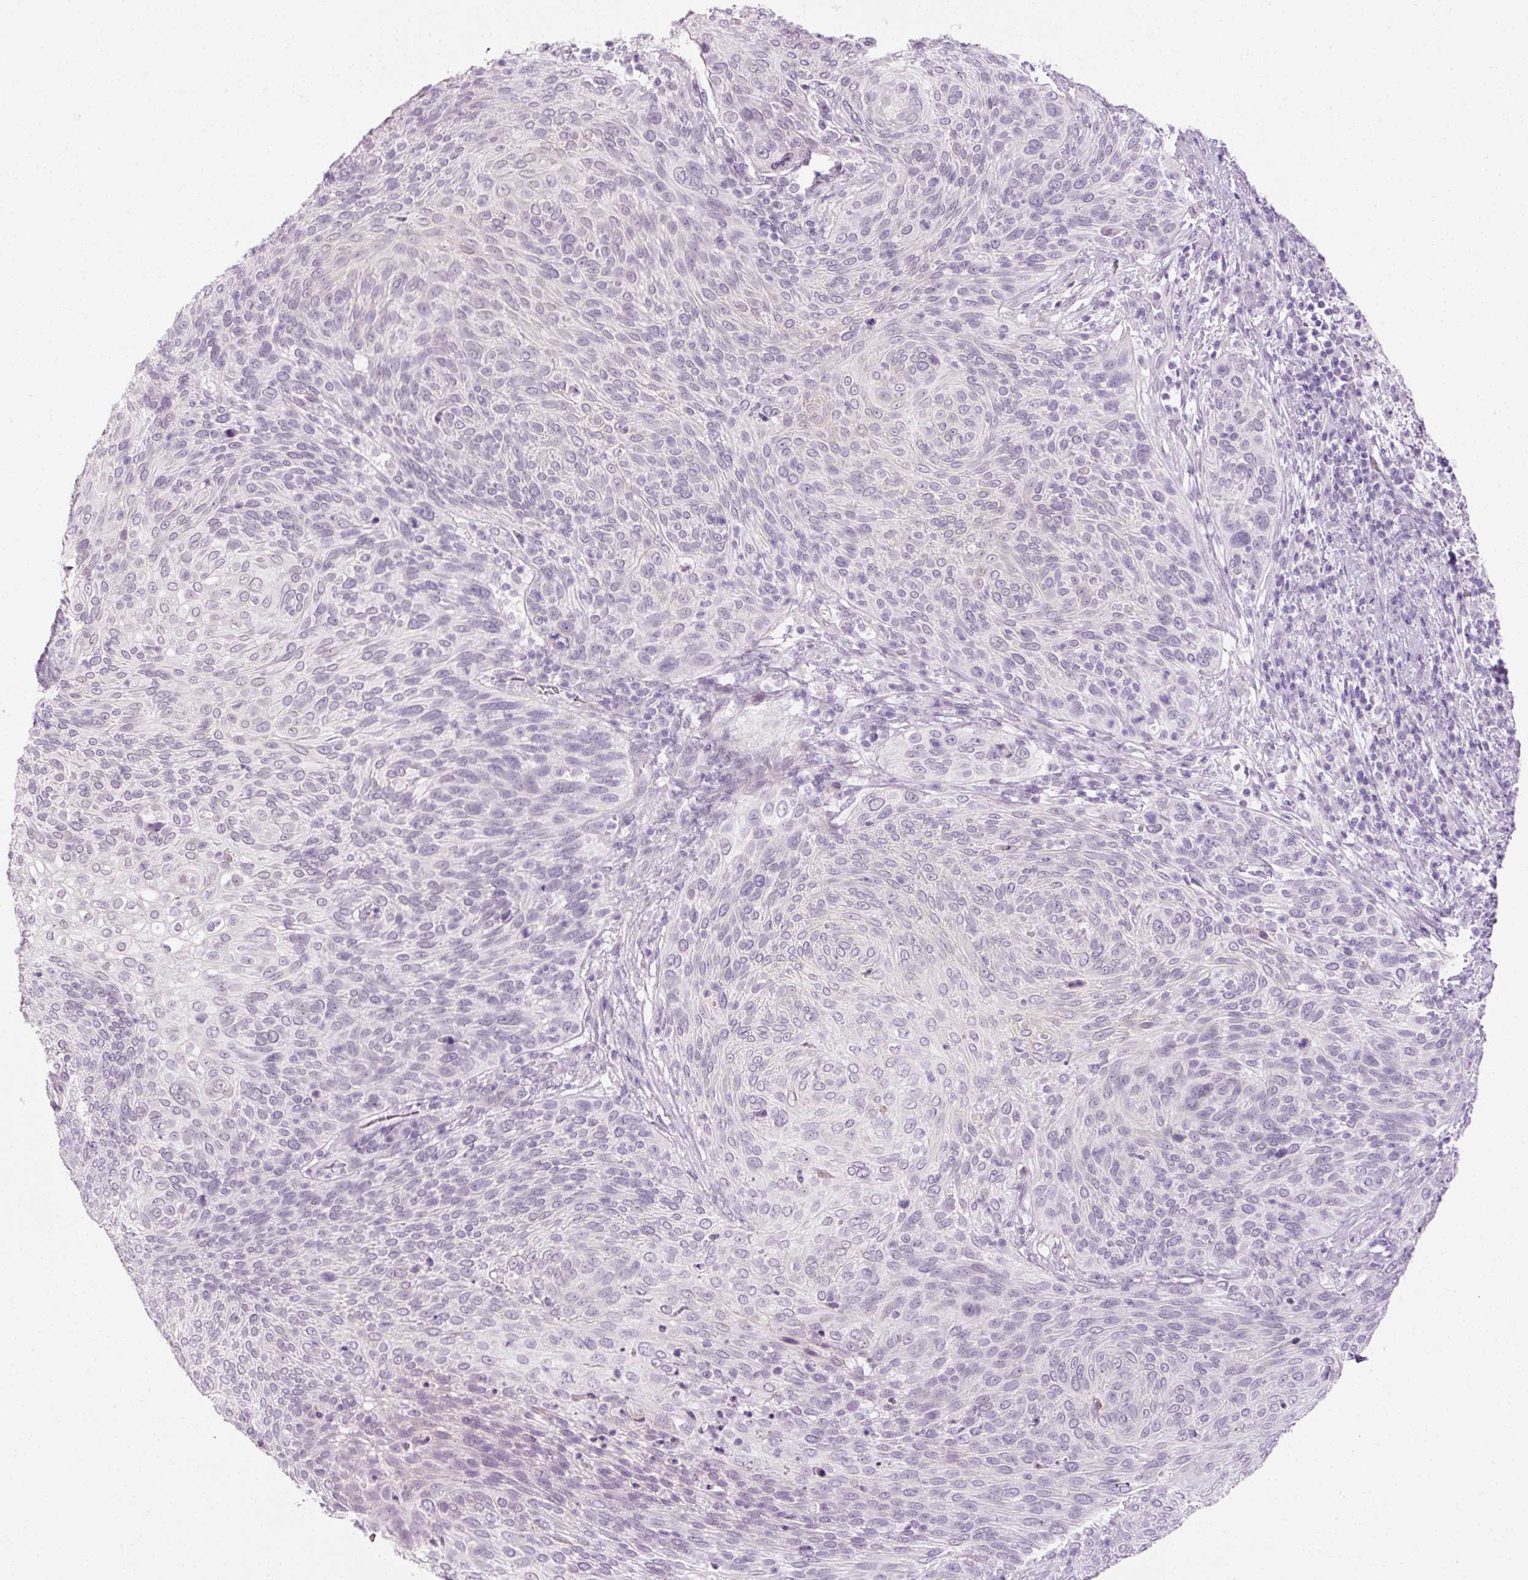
{"staining": {"intensity": "negative", "quantity": "none", "location": "none"}, "tissue": "cervical cancer", "cell_type": "Tumor cells", "image_type": "cancer", "snomed": [{"axis": "morphology", "description": "Squamous cell carcinoma, NOS"}, {"axis": "topography", "description": "Cervix"}], "caption": "An immunohistochemistry (IHC) photomicrograph of cervical cancer (squamous cell carcinoma) is shown. There is no staining in tumor cells of cervical cancer (squamous cell carcinoma). (Stains: DAB (3,3'-diaminobenzidine) immunohistochemistry (IHC) with hematoxylin counter stain, Microscopy: brightfield microscopy at high magnification).", "gene": "ANKRD20A1", "patient": {"sex": "female", "age": 31}}